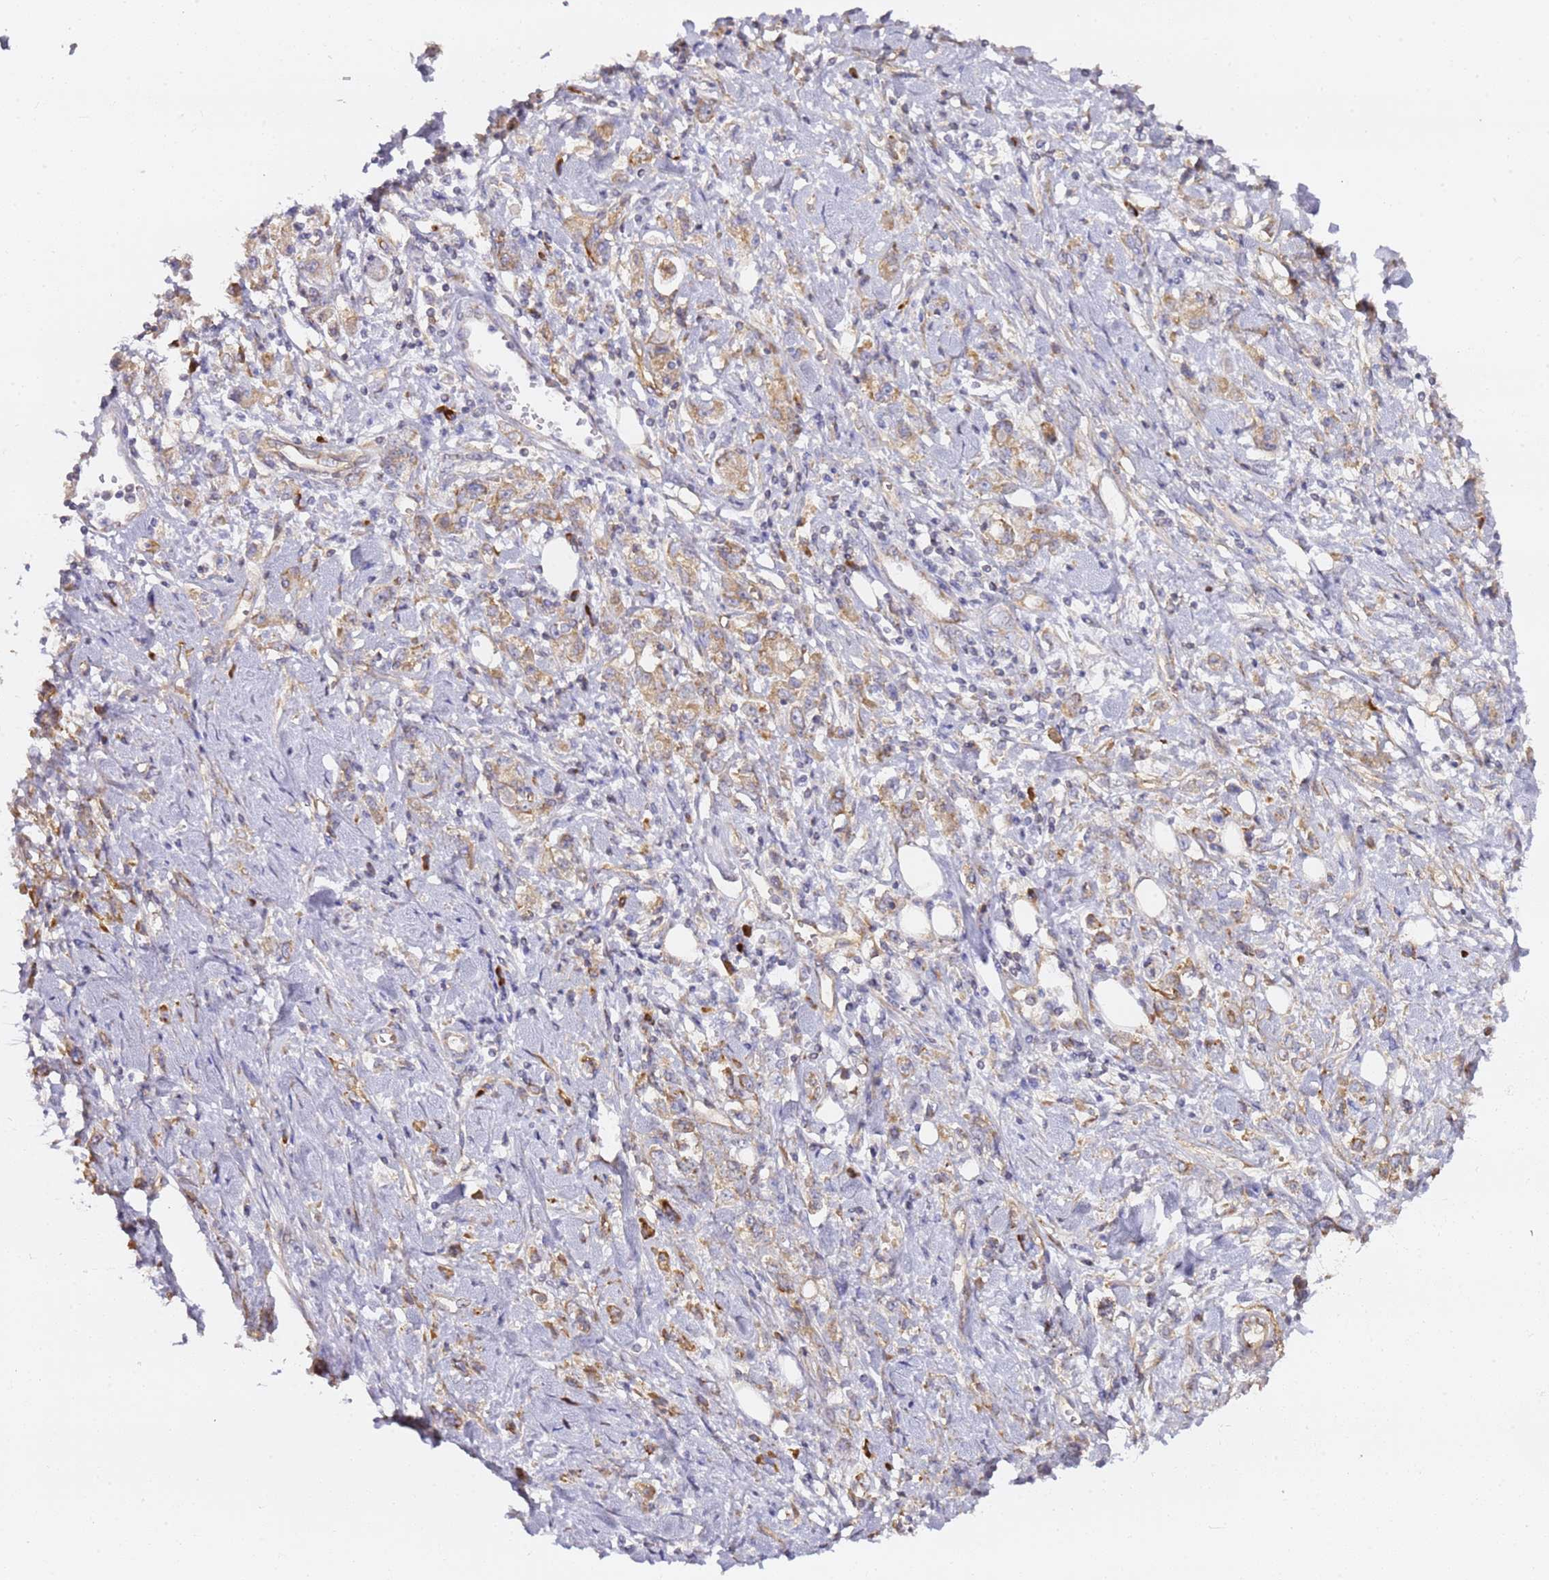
{"staining": {"intensity": "weak", "quantity": "25%-75%", "location": "cytoplasmic/membranous"}, "tissue": "stomach cancer", "cell_type": "Tumor cells", "image_type": "cancer", "snomed": [{"axis": "morphology", "description": "Adenocarcinoma, NOS"}, {"axis": "topography", "description": "Stomach"}], "caption": "Tumor cells show weak cytoplasmic/membranous staining in approximately 25%-75% of cells in stomach cancer (adenocarcinoma). The staining was performed using DAB, with brown indicating positive protein expression. Nuclei are stained blue with hematoxylin.", "gene": "KIF7", "patient": {"sex": "female", "age": 76}}